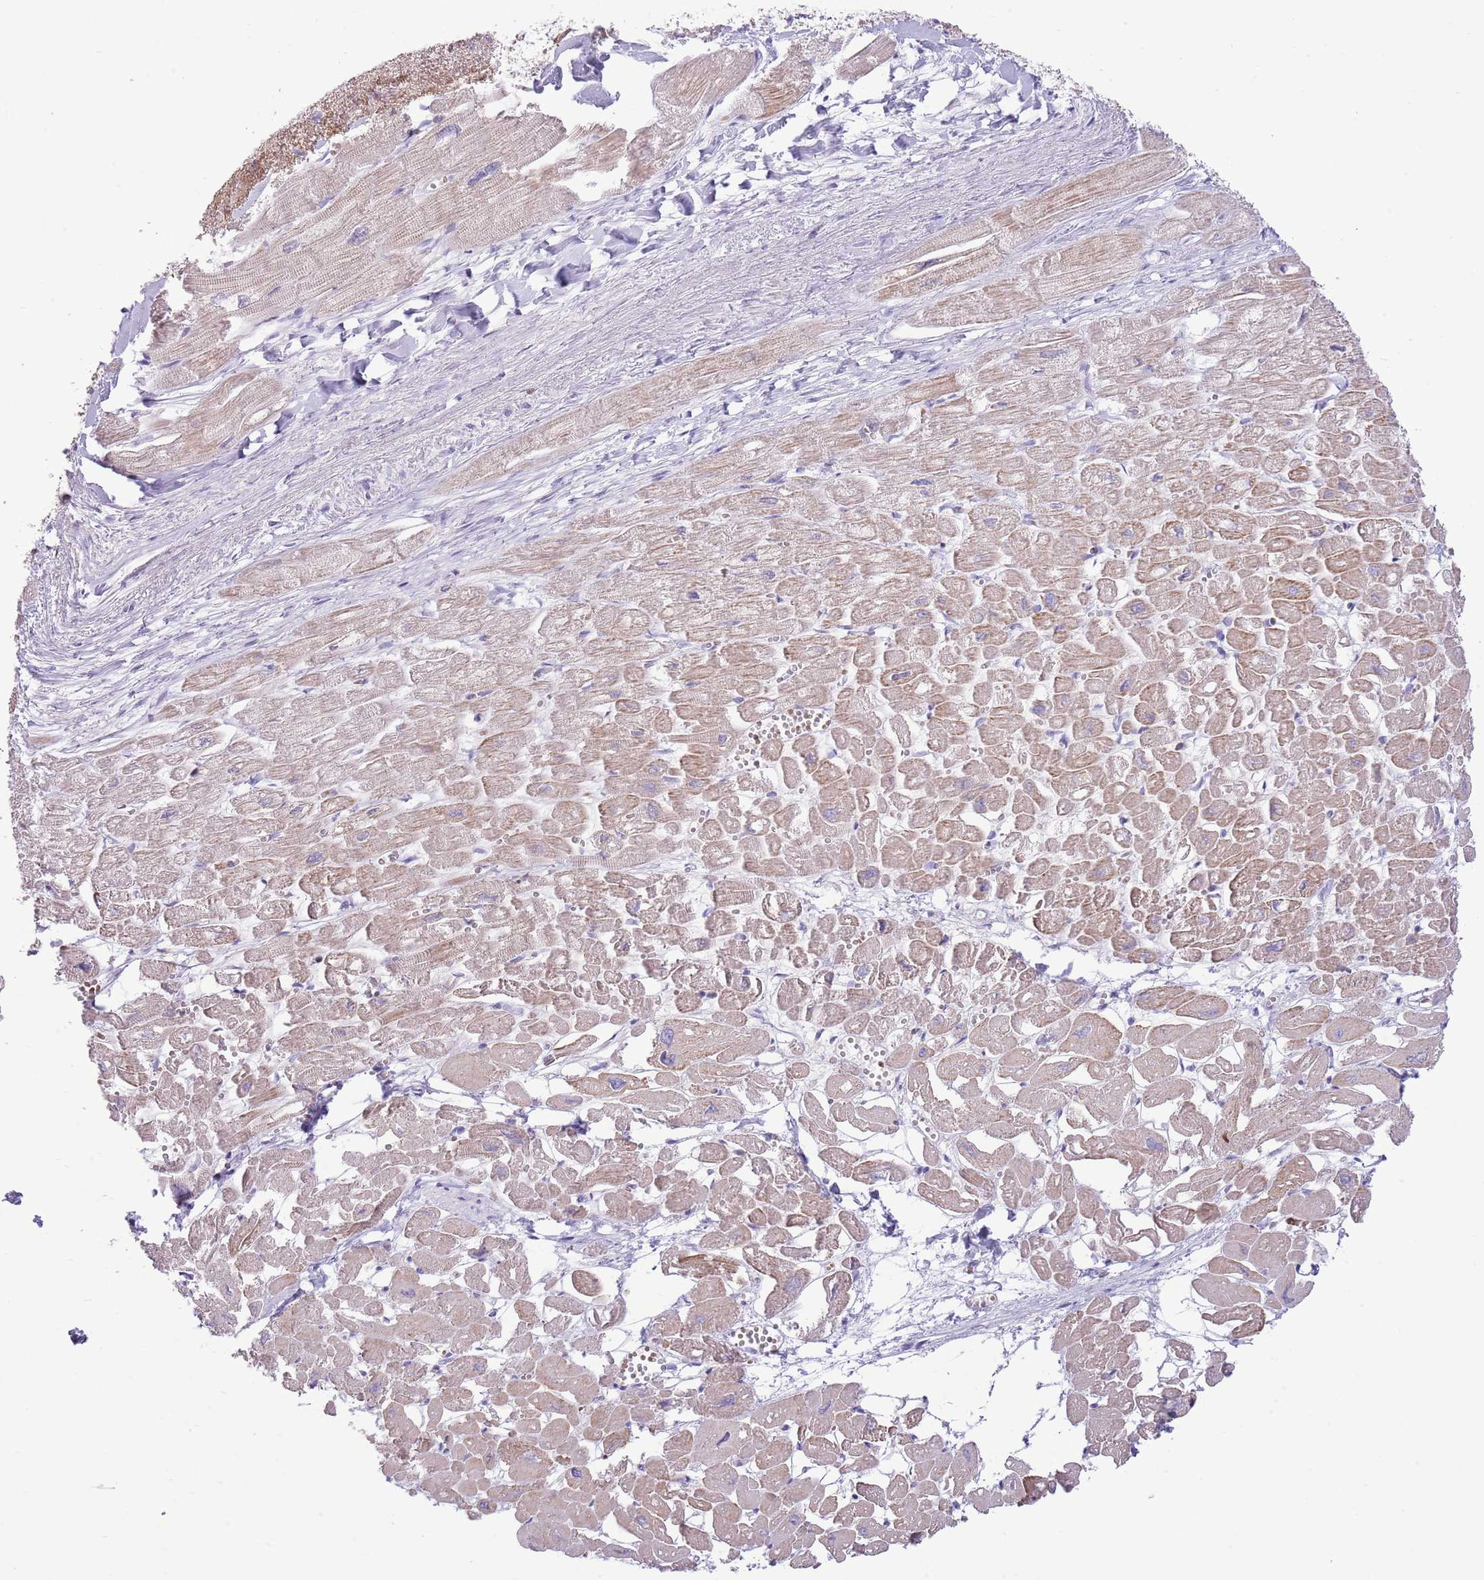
{"staining": {"intensity": "moderate", "quantity": ">75%", "location": "cytoplasmic/membranous"}, "tissue": "heart muscle", "cell_type": "Cardiomyocytes", "image_type": "normal", "snomed": [{"axis": "morphology", "description": "Normal tissue, NOS"}, {"axis": "topography", "description": "Heart"}], "caption": "Protein staining of unremarkable heart muscle reveals moderate cytoplasmic/membranous expression in approximately >75% of cardiomyocytes. (DAB = brown stain, brightfield microscopy at high magnification).", "gene": "OR4Q3", "patient": {"sex": "male", "age": 54}}